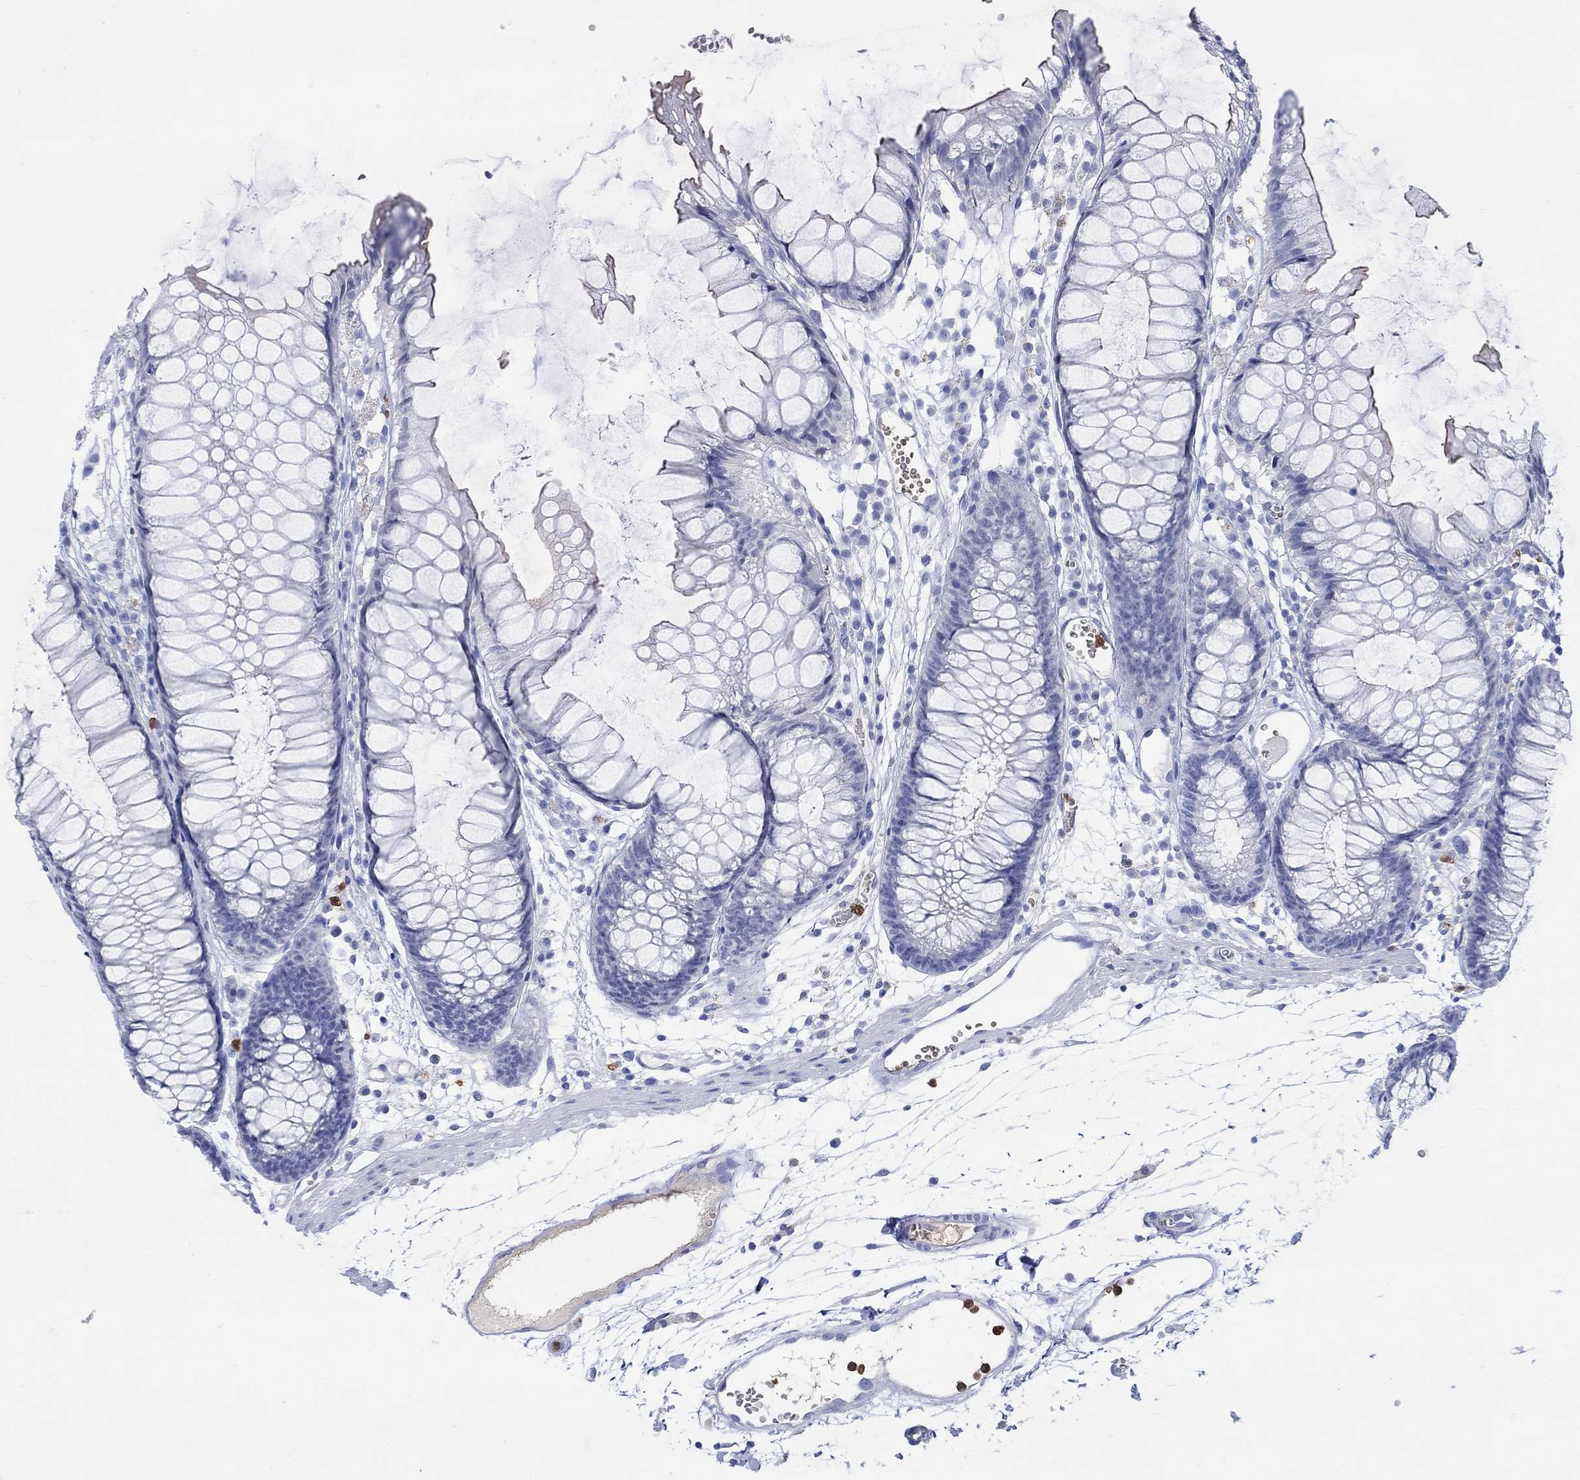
{"staining": {"intensity": "negative", "quantity": "none", "location": "none"}, "tissue": "colon", "cell_type": "Endothelial cells", "image_type": "normal", "snomed": [{"axis": "morphology", "description": "Normal tissue, NOS"}, {"axis": "morphology", "description": "Adenocarcinoma, NOS"}, {"axis": "topography", "description": "Colon"}], "caption": "Immunohistochemical staining of normal human colon reveals no significant positivity in endothelial cells.", "gene": "LINGO3", "patient": {"sex": "male", "age": 65}}